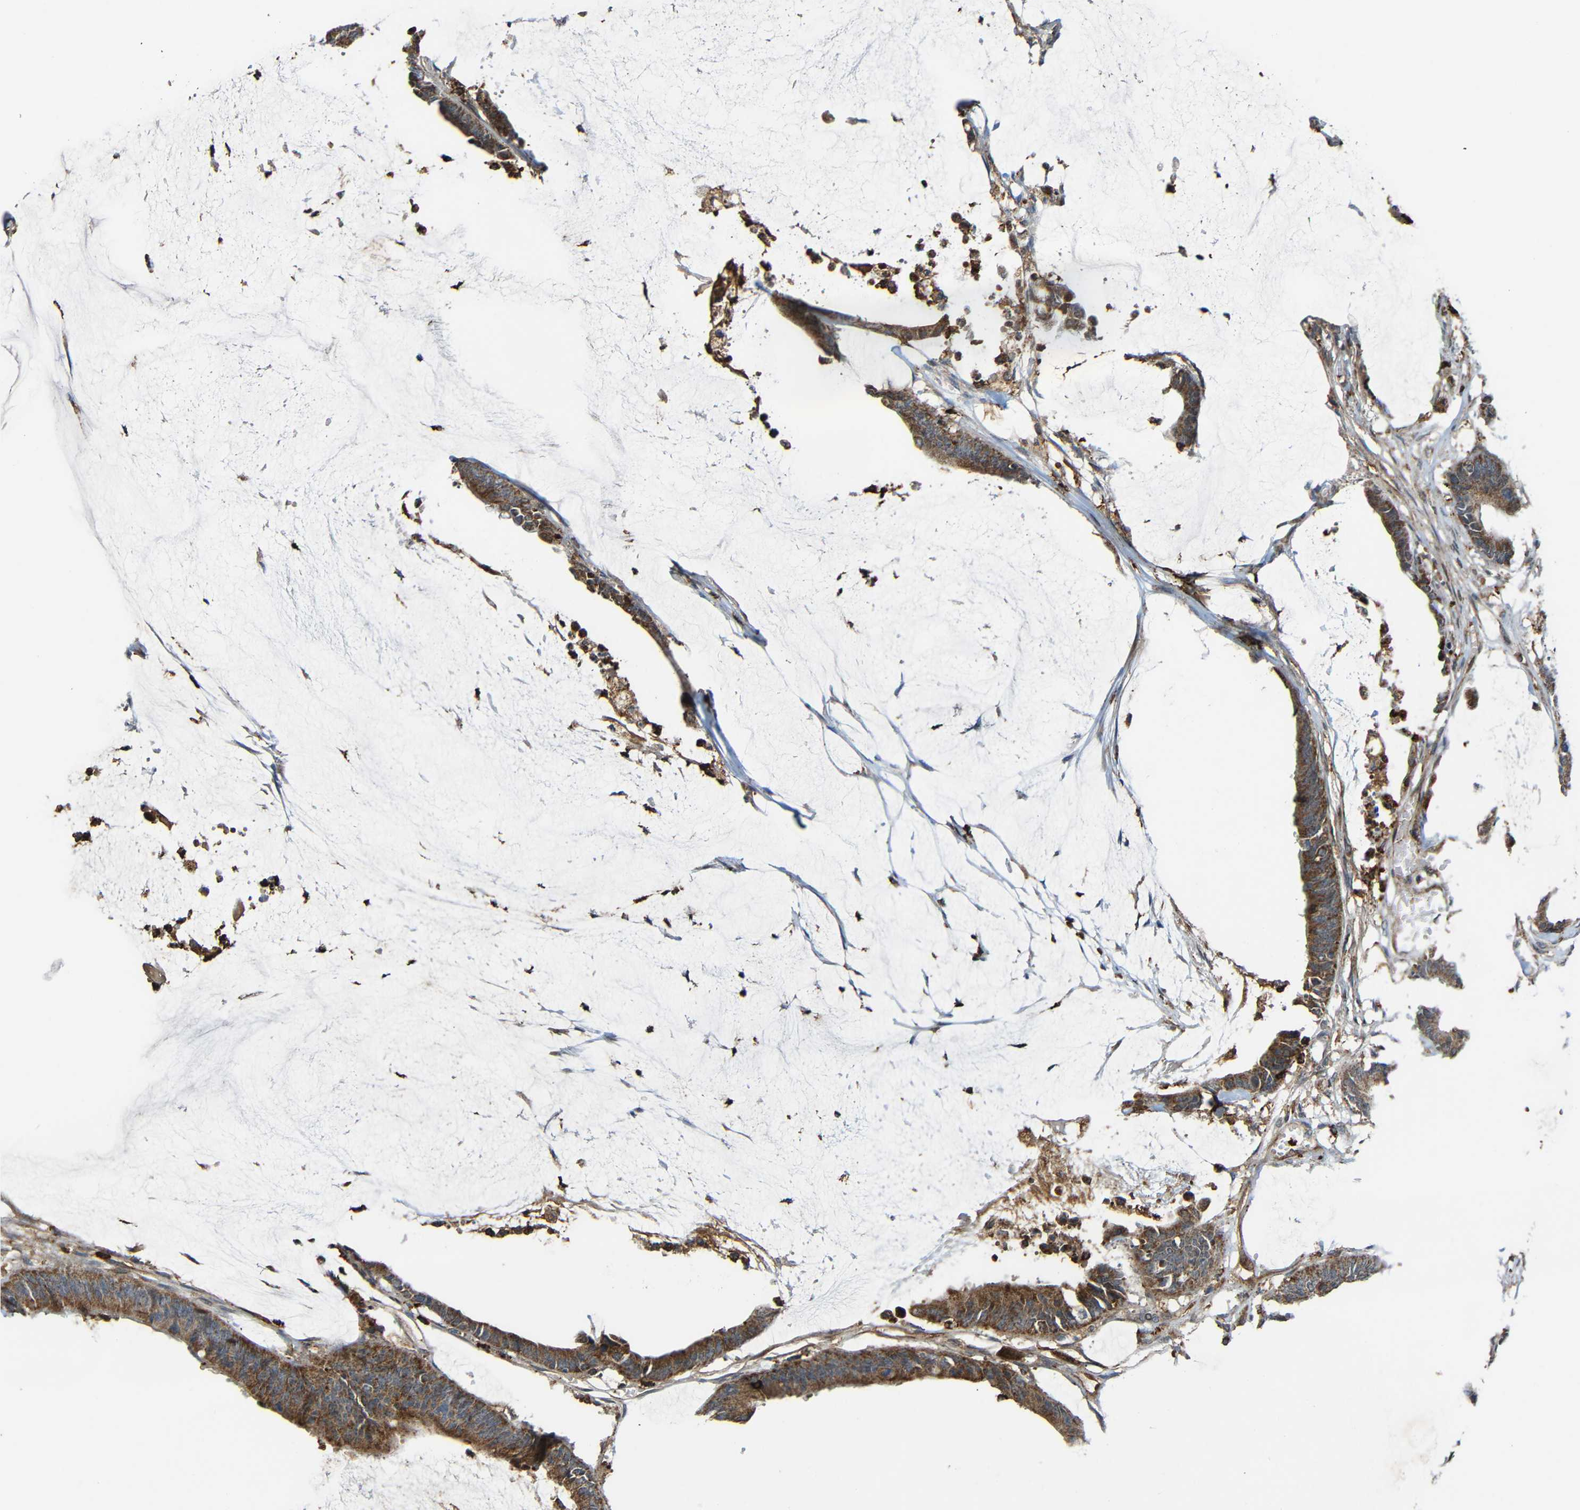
{"staining": {"intensity": "moderate", "quantity": ">75%", "location": "cytoplasmic/membranous"}, "tissue": "colorectal cancer", "cell_type": "Tumor cells", "image_type": "cancer", "snomed": [{"axis": "morphology", "description": "Adenocarcinoma, NOS"}, {"axis": "topography", "description": "Rectum"}], "caption": "About >75% of tumor cells in colorectal cancer (adenocarcinoma) exhibit moderate cytoplasmic/membranous protein staining as visualized by brown immunohistochemical staining.", "gene": "C1GALT1", "patient": {"sex": "female", "age": 66}}